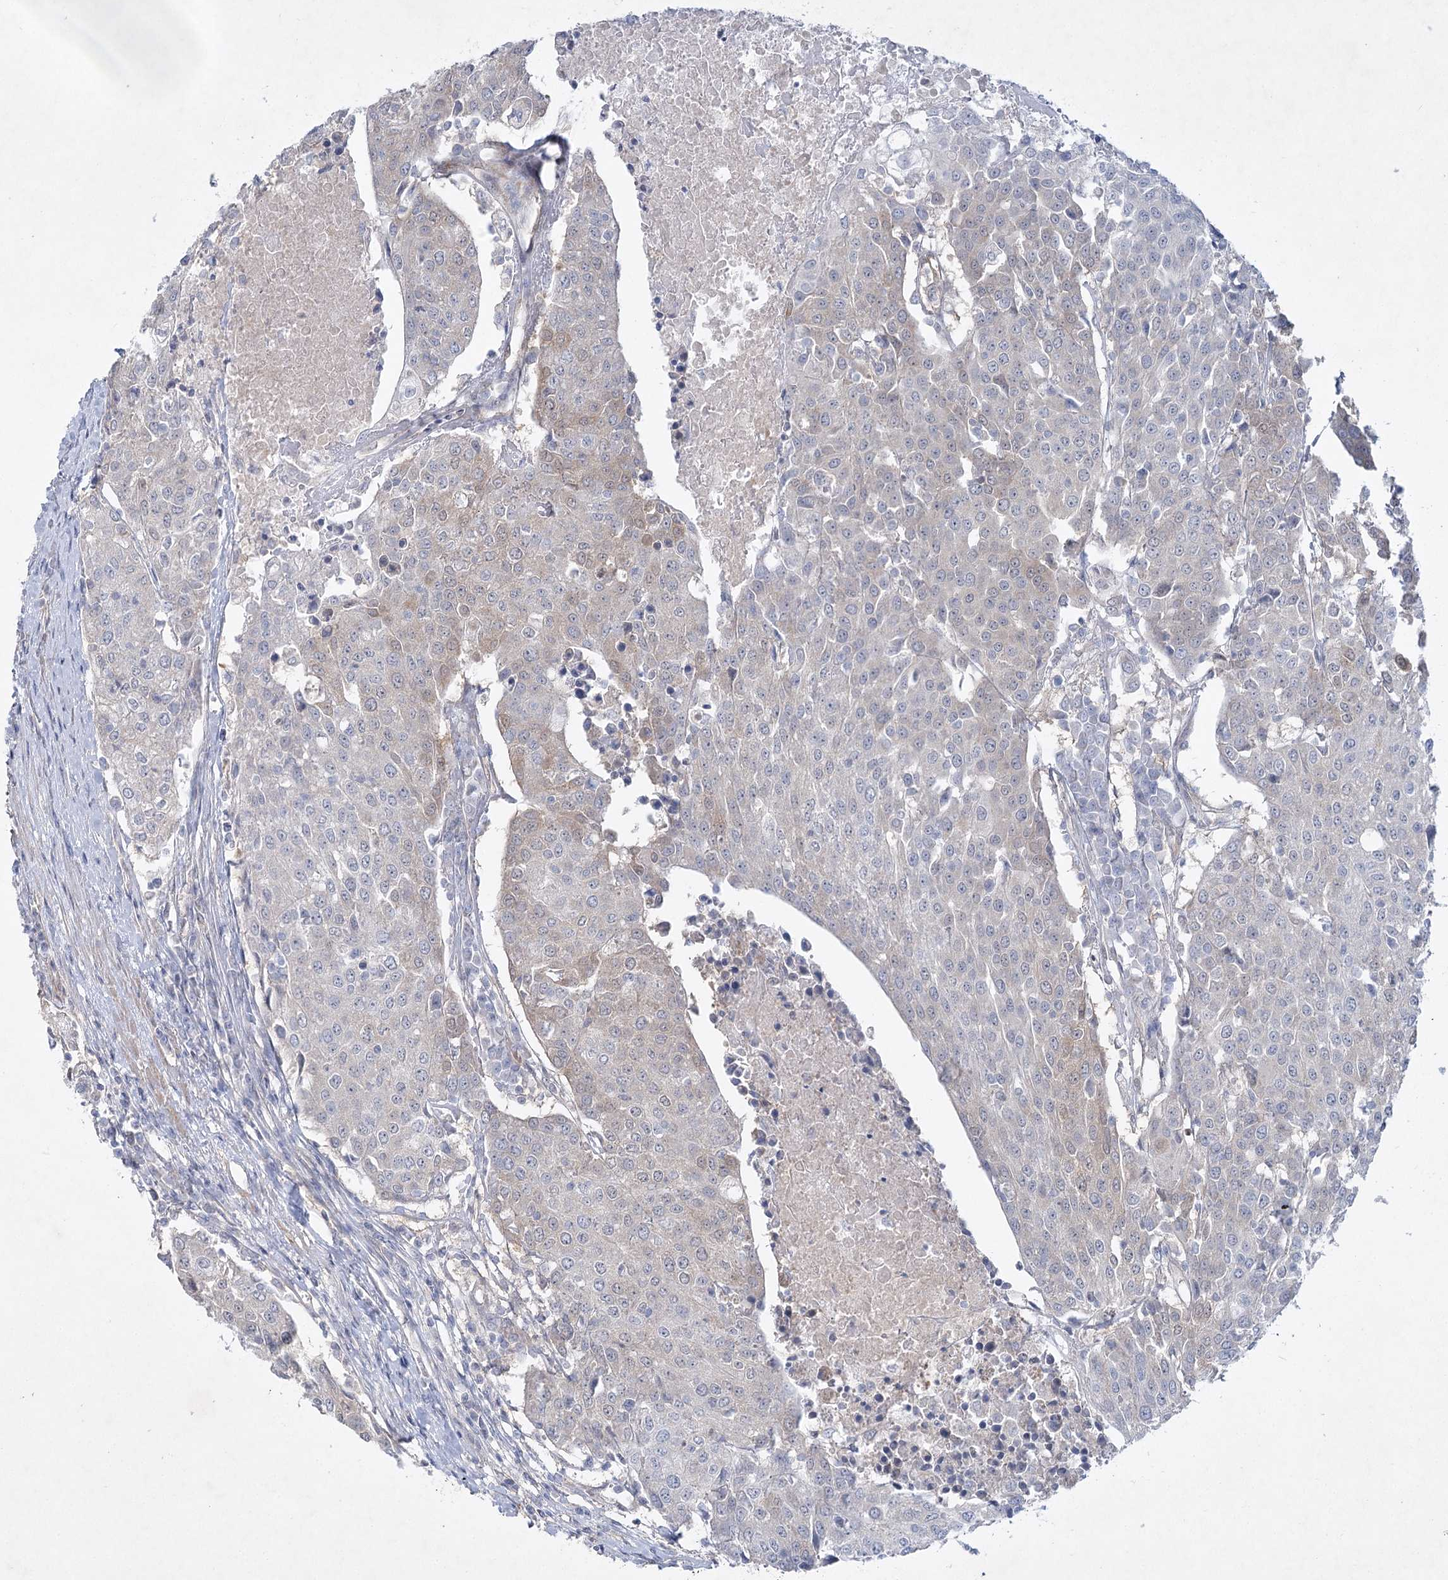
{"staining": {"intensity": "negative", "quantity": "none", "location": "none"}, "tissue": "urothelial cancer", "cell_type": "Tumor cells", "image_type": "cancer", "snomed": [{"axis": "morphology", "description": "Urothelial carcinoma, High grade"}, {"axis": "topography", "description": "Urinary bladder"}], "caption": "Human urothelial cancer stained for a protein using IHC reveals no positivity in tumor cells.", "gene": "AAMDC", "patient": {"sex": "female", "age": 85}}